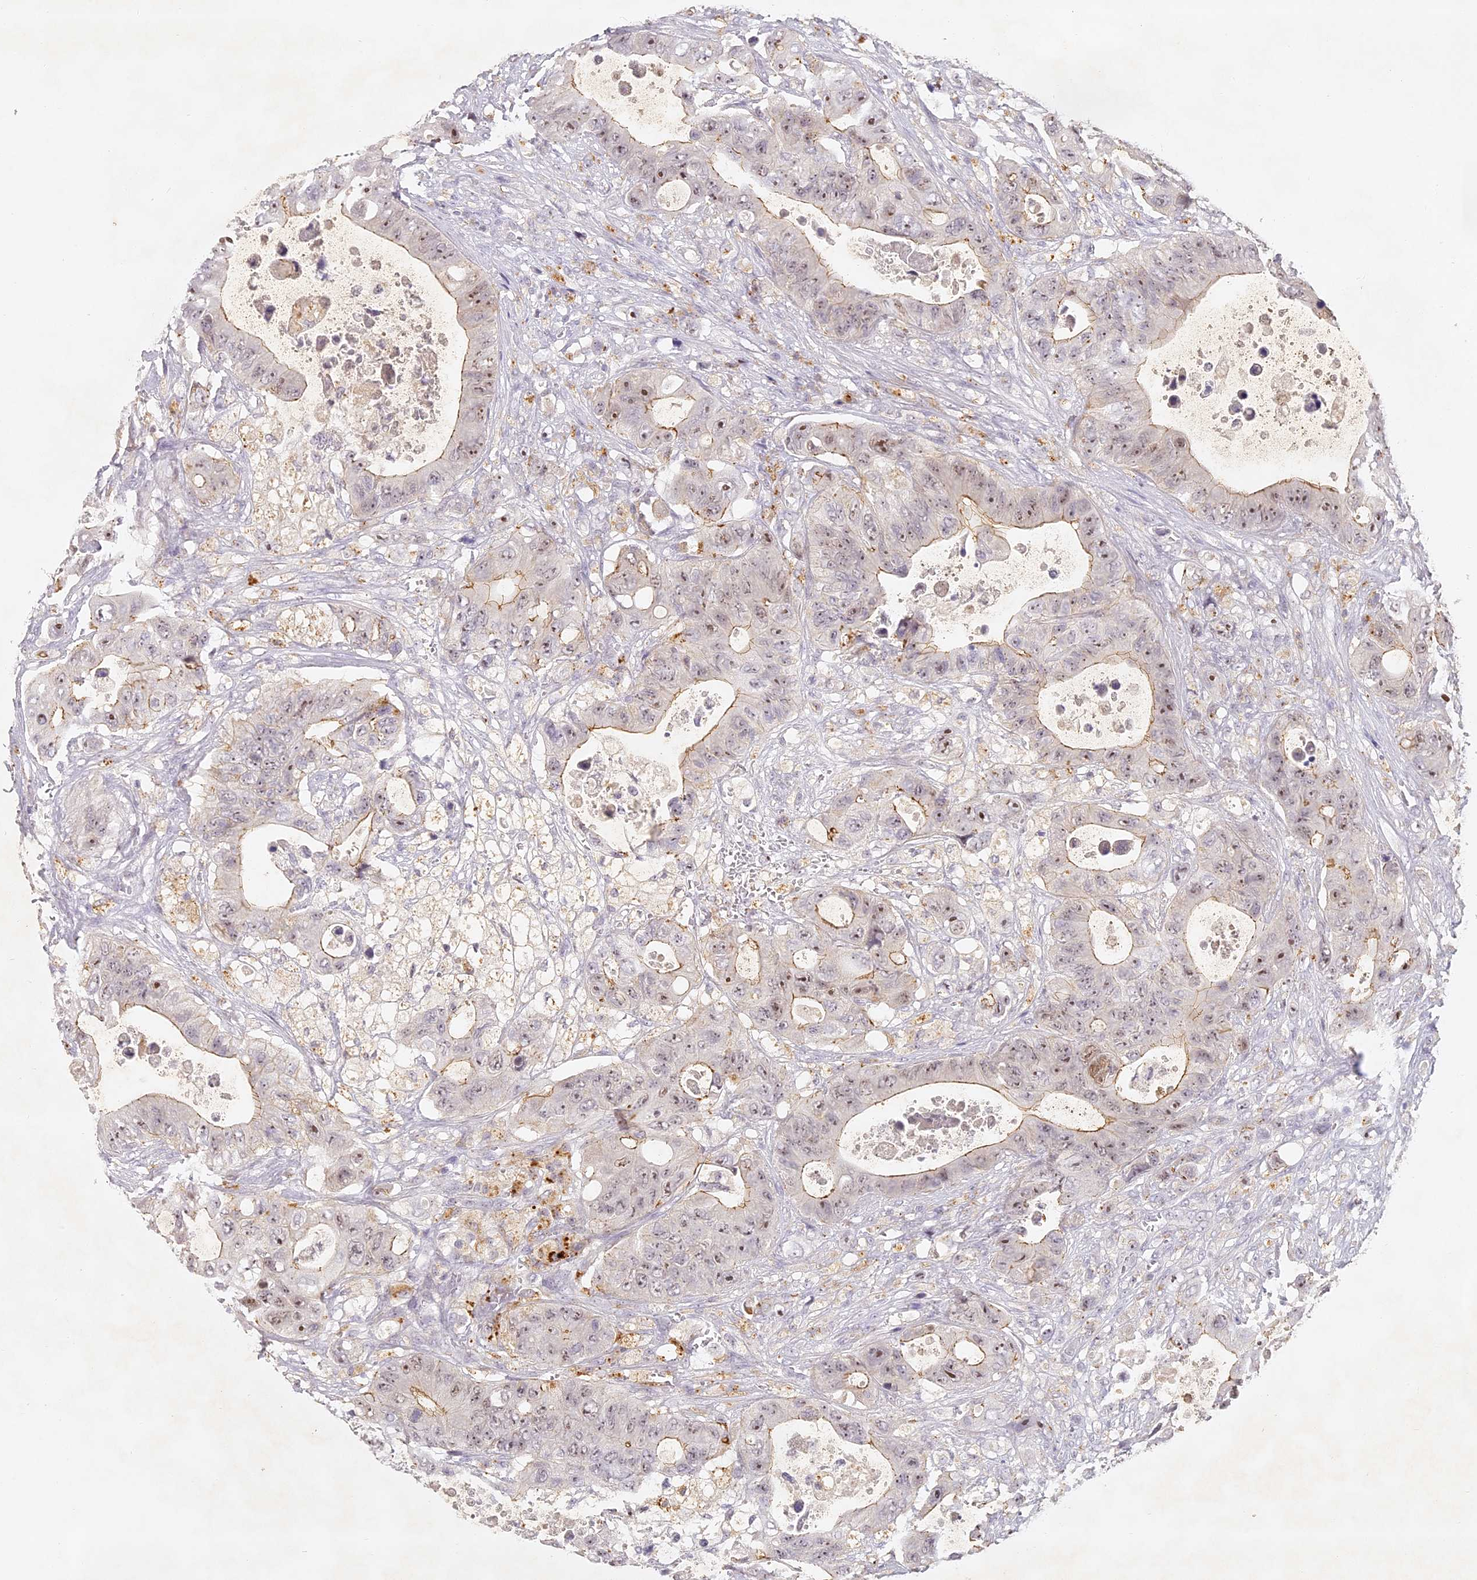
{"staining": {"intensity": "moderate", "quantity": "25%-75%", "location": "cytoplasmic/membranous,nuclear"}, "tissue": "colorectal cancer", "cell_type": "Tumor cells", "image_type": "cancer", "snomed": [{"axis": "morphology", "description": "Adenocarcinoma, NOS"}, {"axis": "topography", "description": "Colon"}], "caption": "Immunohistochemical staining of adenocarcinoma (colorectal) shows moderate cytoplasmic/membranous and nuclear protein positivity in about 25%-75% of tumor cells. Using DAB (3,3'-diaminobenzidine) (brown) and hematoxylin (blue) stains, captured at high magnification using brightfield microscopy.", "gene": "ELL3", "patient": {"sex": "female", "age": 46}}